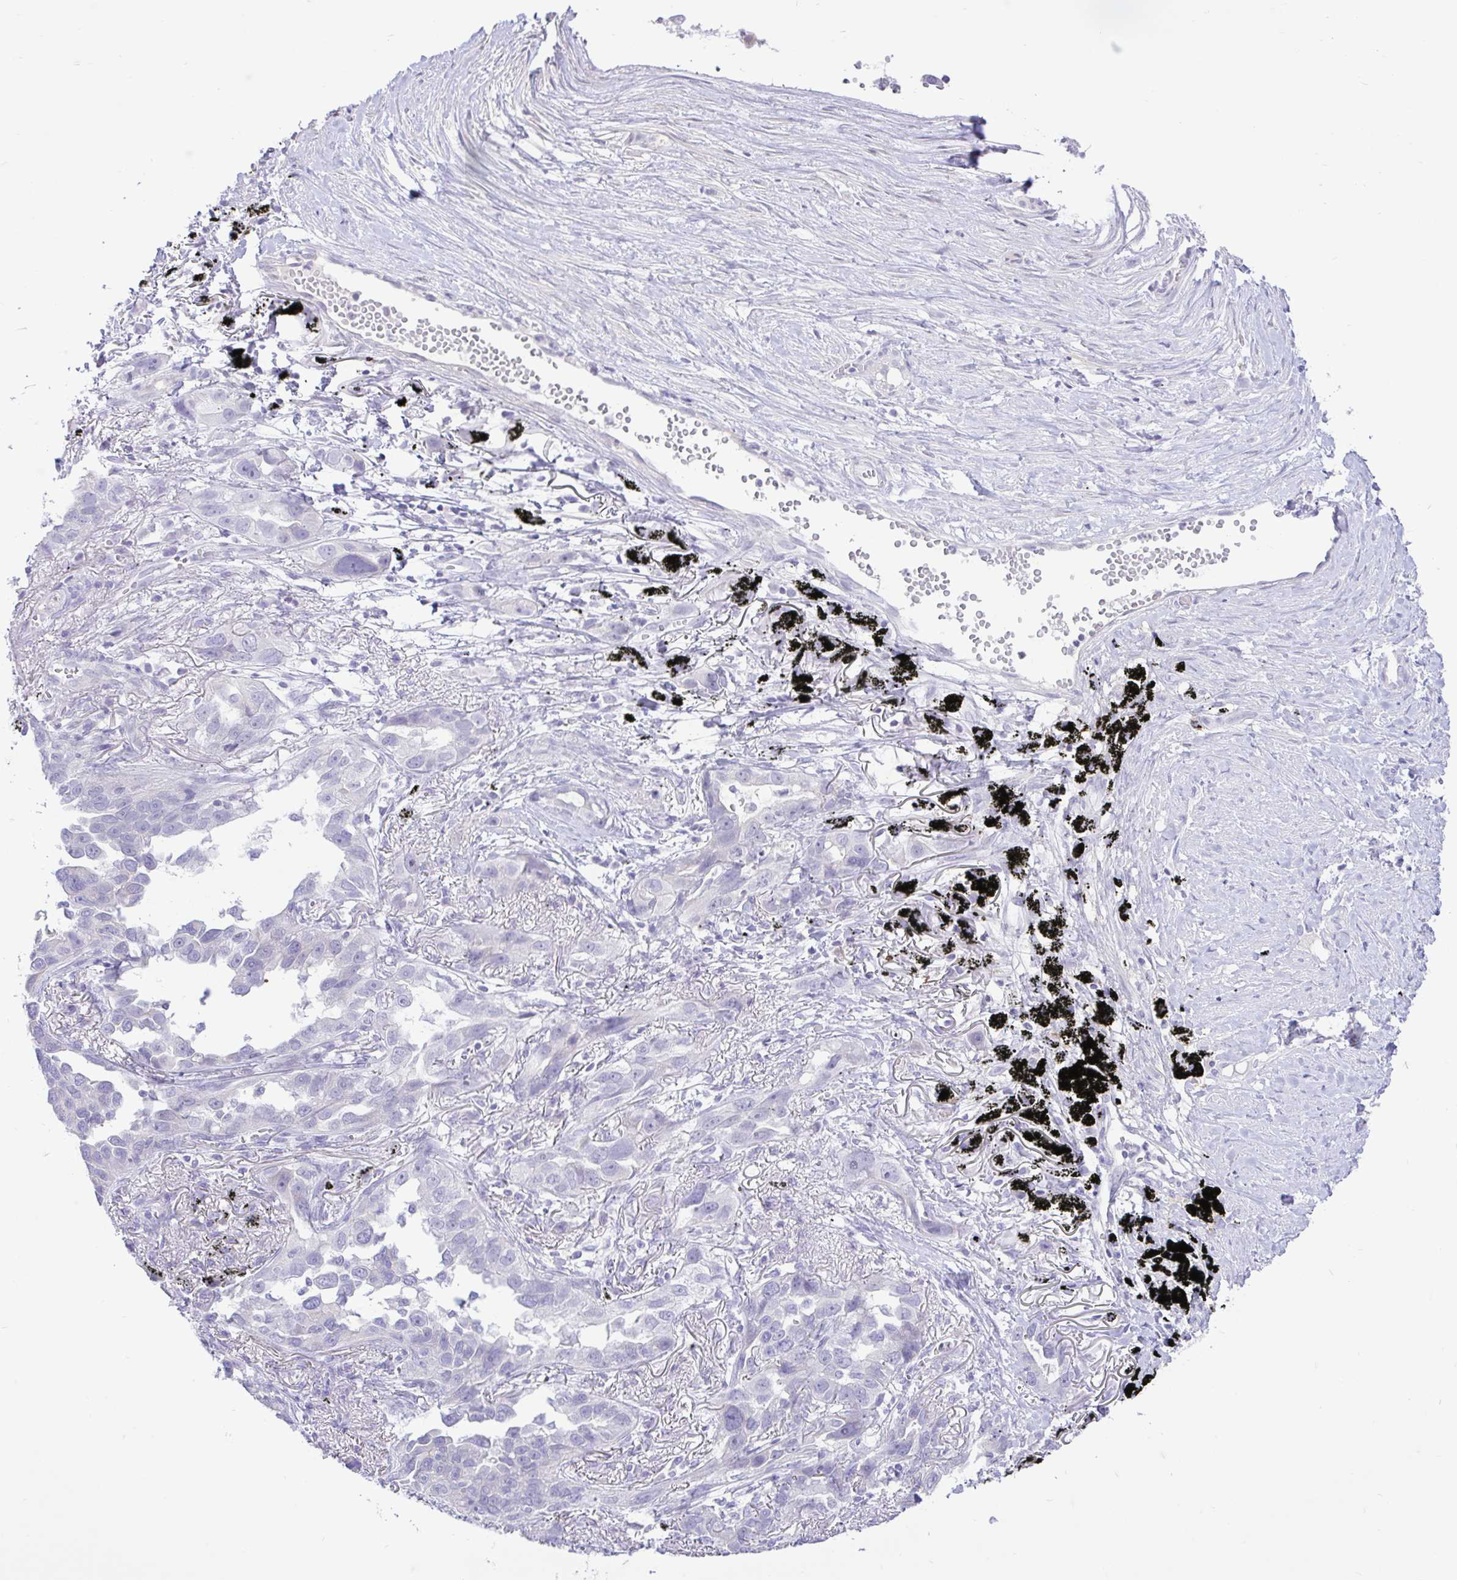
{"staining": {"intensity": "negative", "quantity": "none", "location": "none"}, "tissue": "lung cancer", "cell_type": "Tumor cells", "image_type": "cancer", "snomed": [{"axis": "morphology", "description": "Adenocarcinoma, NOS"}, {"axis": "topography", "description": "Lung"}], "caption": "The histopathology image displays no staining of tumor cells in adenocarcinoma (lung). (DAB IHC with hematoxylin counter stain).", "gene": "ZNF101", "patient": {"sex": "male", "age": 67}}